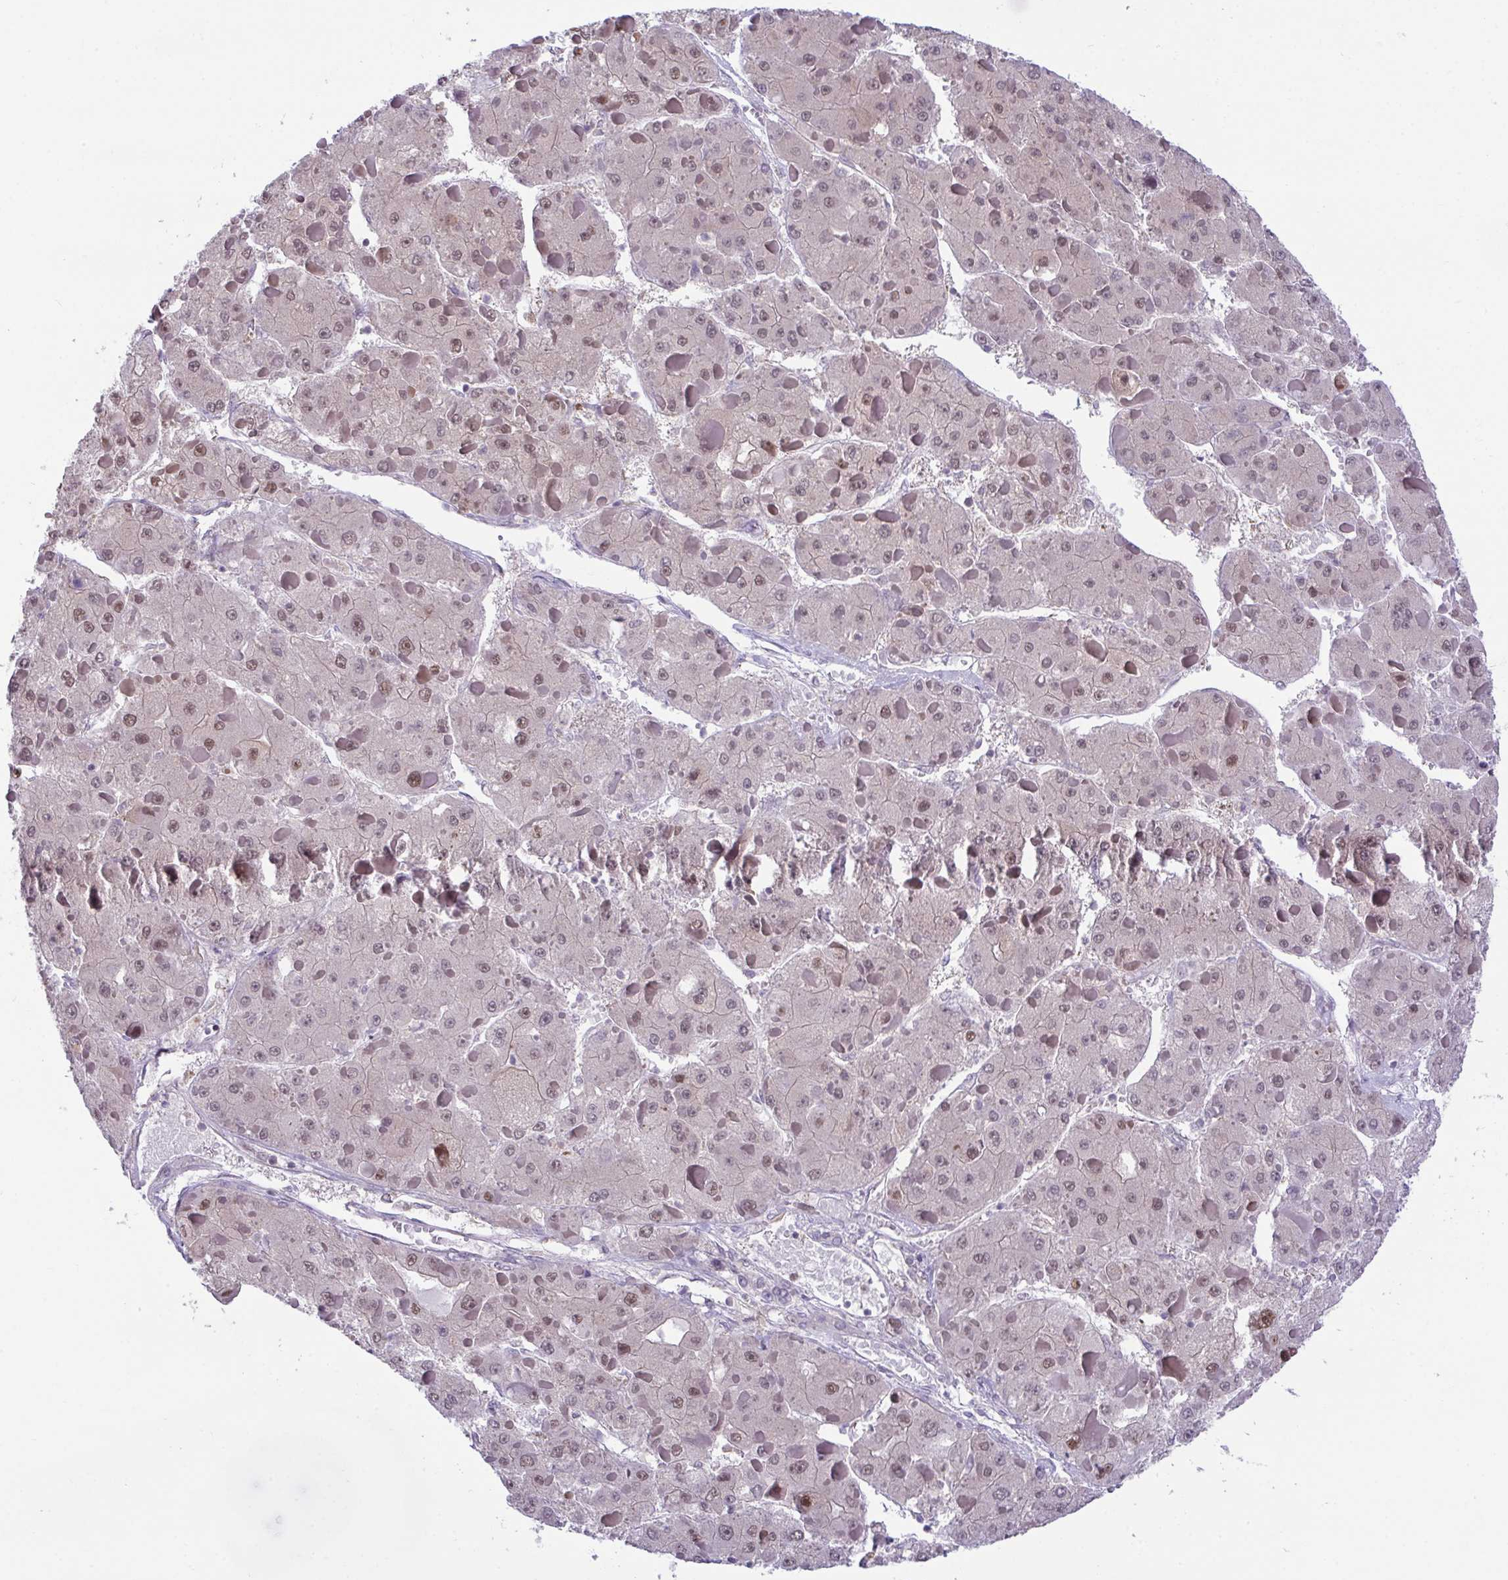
{"staining": {"intensity": "moderate", "quantity": "25%-75%", "location": "nuclear"}, "tissue": "liver cancer", "cell_type": "Tumor cells", "image_type": "cancer", "snomed": [{"axis": "morphology", "description": "Carcinoma, Hepatocellular, NOS"}, {"axis": "topography", "description": "Liver"}], "caption": "A brown stain highlights moderate nuclear expression of a protein in hepatocellular carcinoma (liver) tumor cells.", "gene": "ZNF444", "patient": {"sex": "female", "age": 73}}